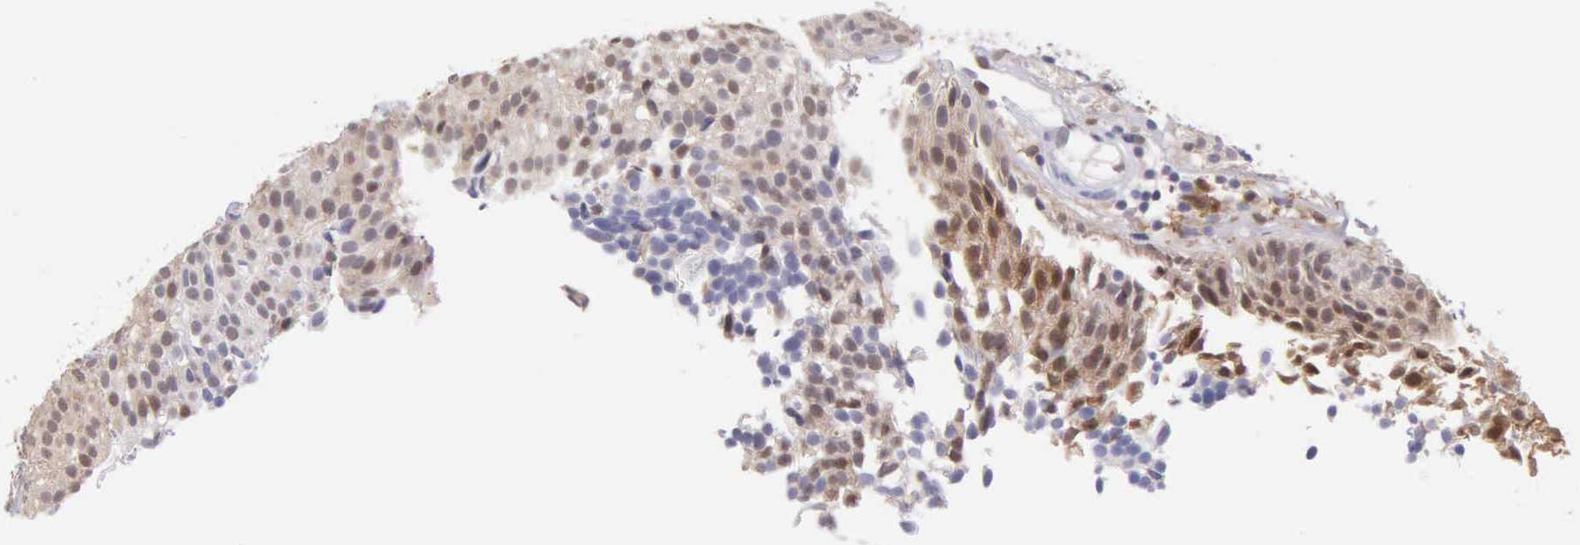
{"staining": {"intensity": "moderate", "quantity": ">75%", "location": "cytoplasmic/membranous"}, "tissue": "urothelial cancer", "cell_type": "Tumor cells", "image_type": "cancer", "snomed": [{"axis": "morphology", "description": "Urothelial carcinoma, Low grade"}, {"axis": "topography", "description": "Urinary bladder"}], "caption": "Human urothelial cancer stained for a protein (brown) exhibits moderate cytoplasmic/membranous positive positivity in approximately >75% of tumor cells.", "gene": "BID", "patient": {"sex": "male", "age": 85}}